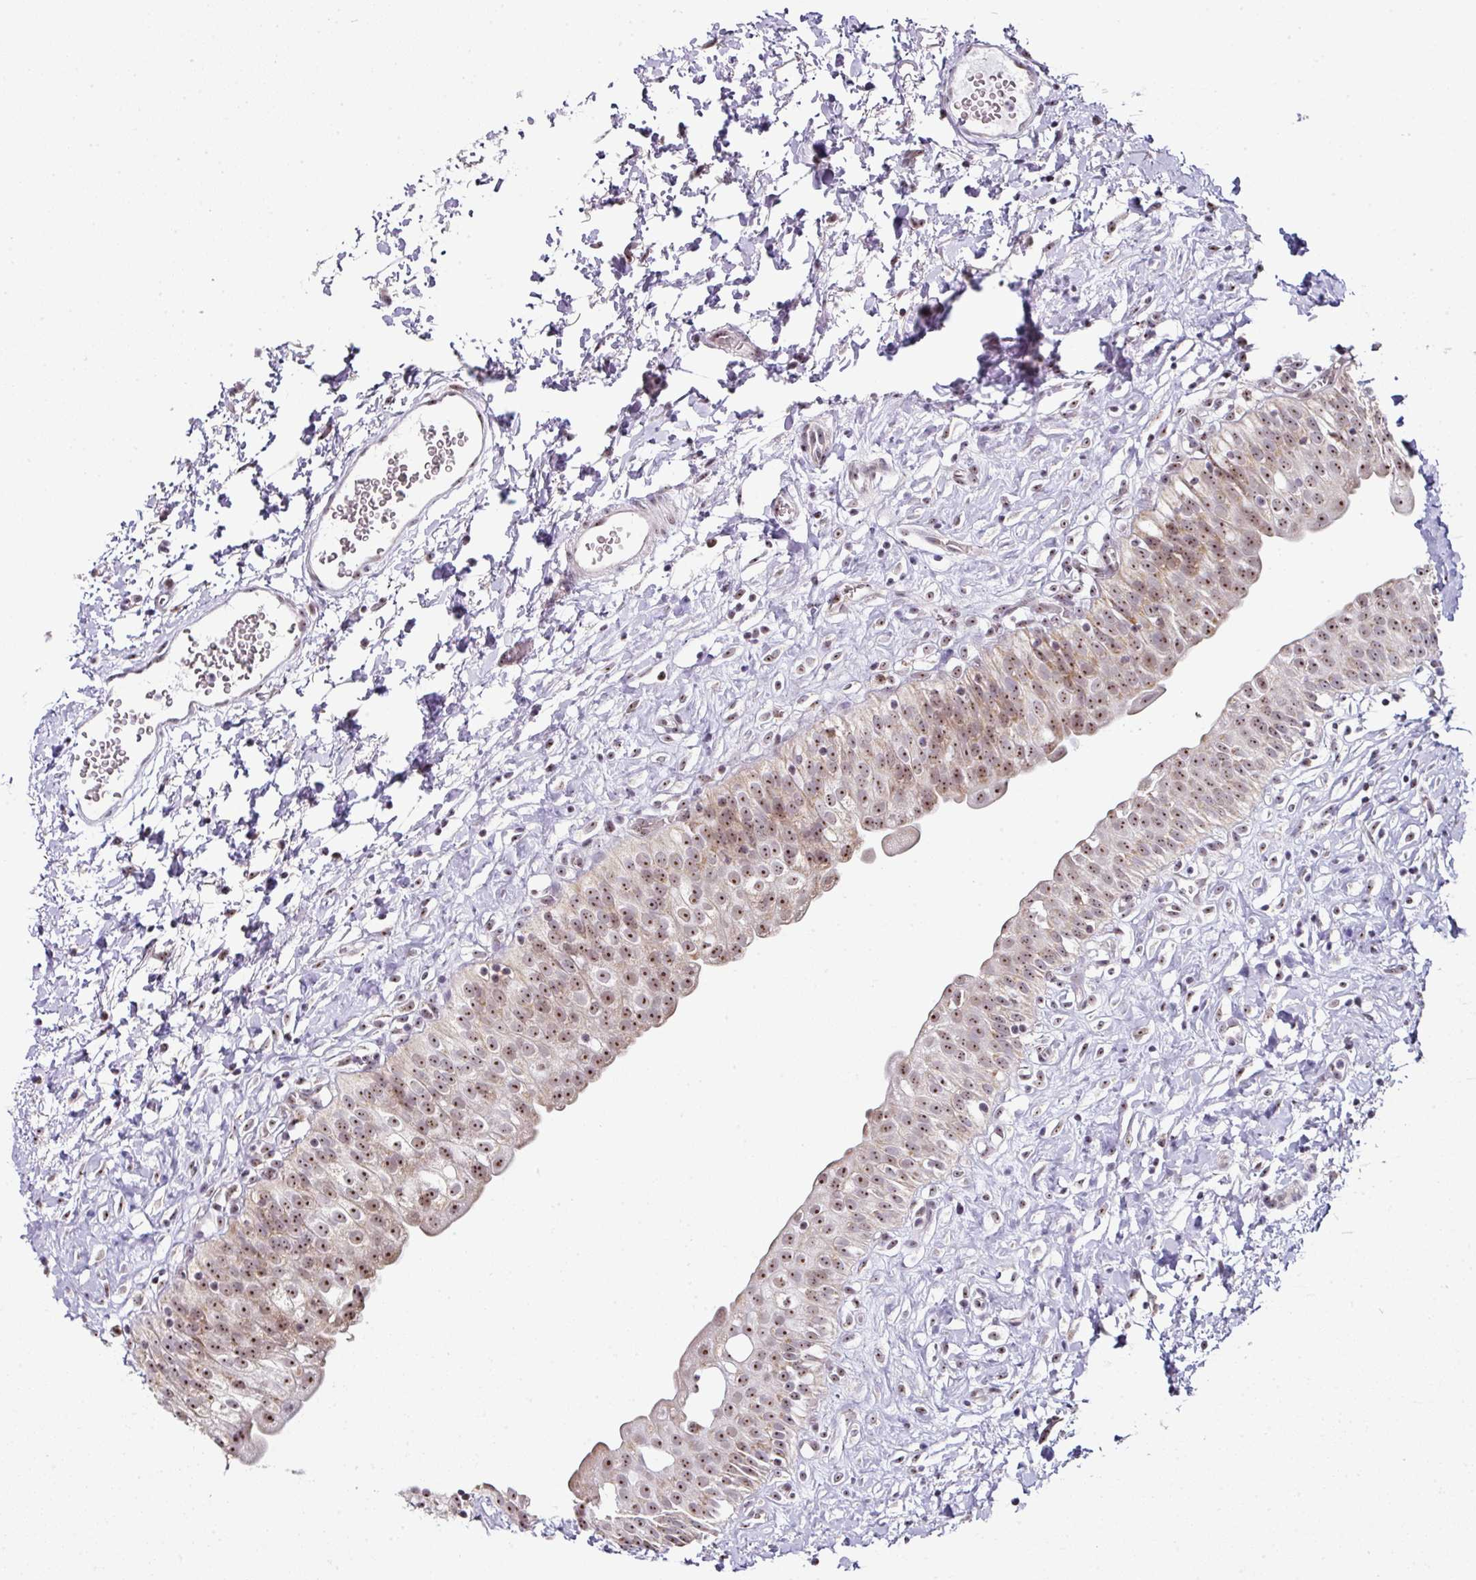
{"staining": {"intensity": "moderate", "quantity": ">75%", "location": "nuclear"}, "tissue": "urinary bladder", "cell_type": "Urothelial cells", "image_type": "normal", "snomed": [{"axis": "morphology", "description": "Normal tissue, NOS"}, {"axis": "topography", "description": "Urinary bladder"}], "caption": "IHC of benign human urinary bladder displays medium levels of moderate nuclear expression in about >75% of urothelial cells.", "gene": "NACC2", "patient": {"sex": "male", "age": 51}}